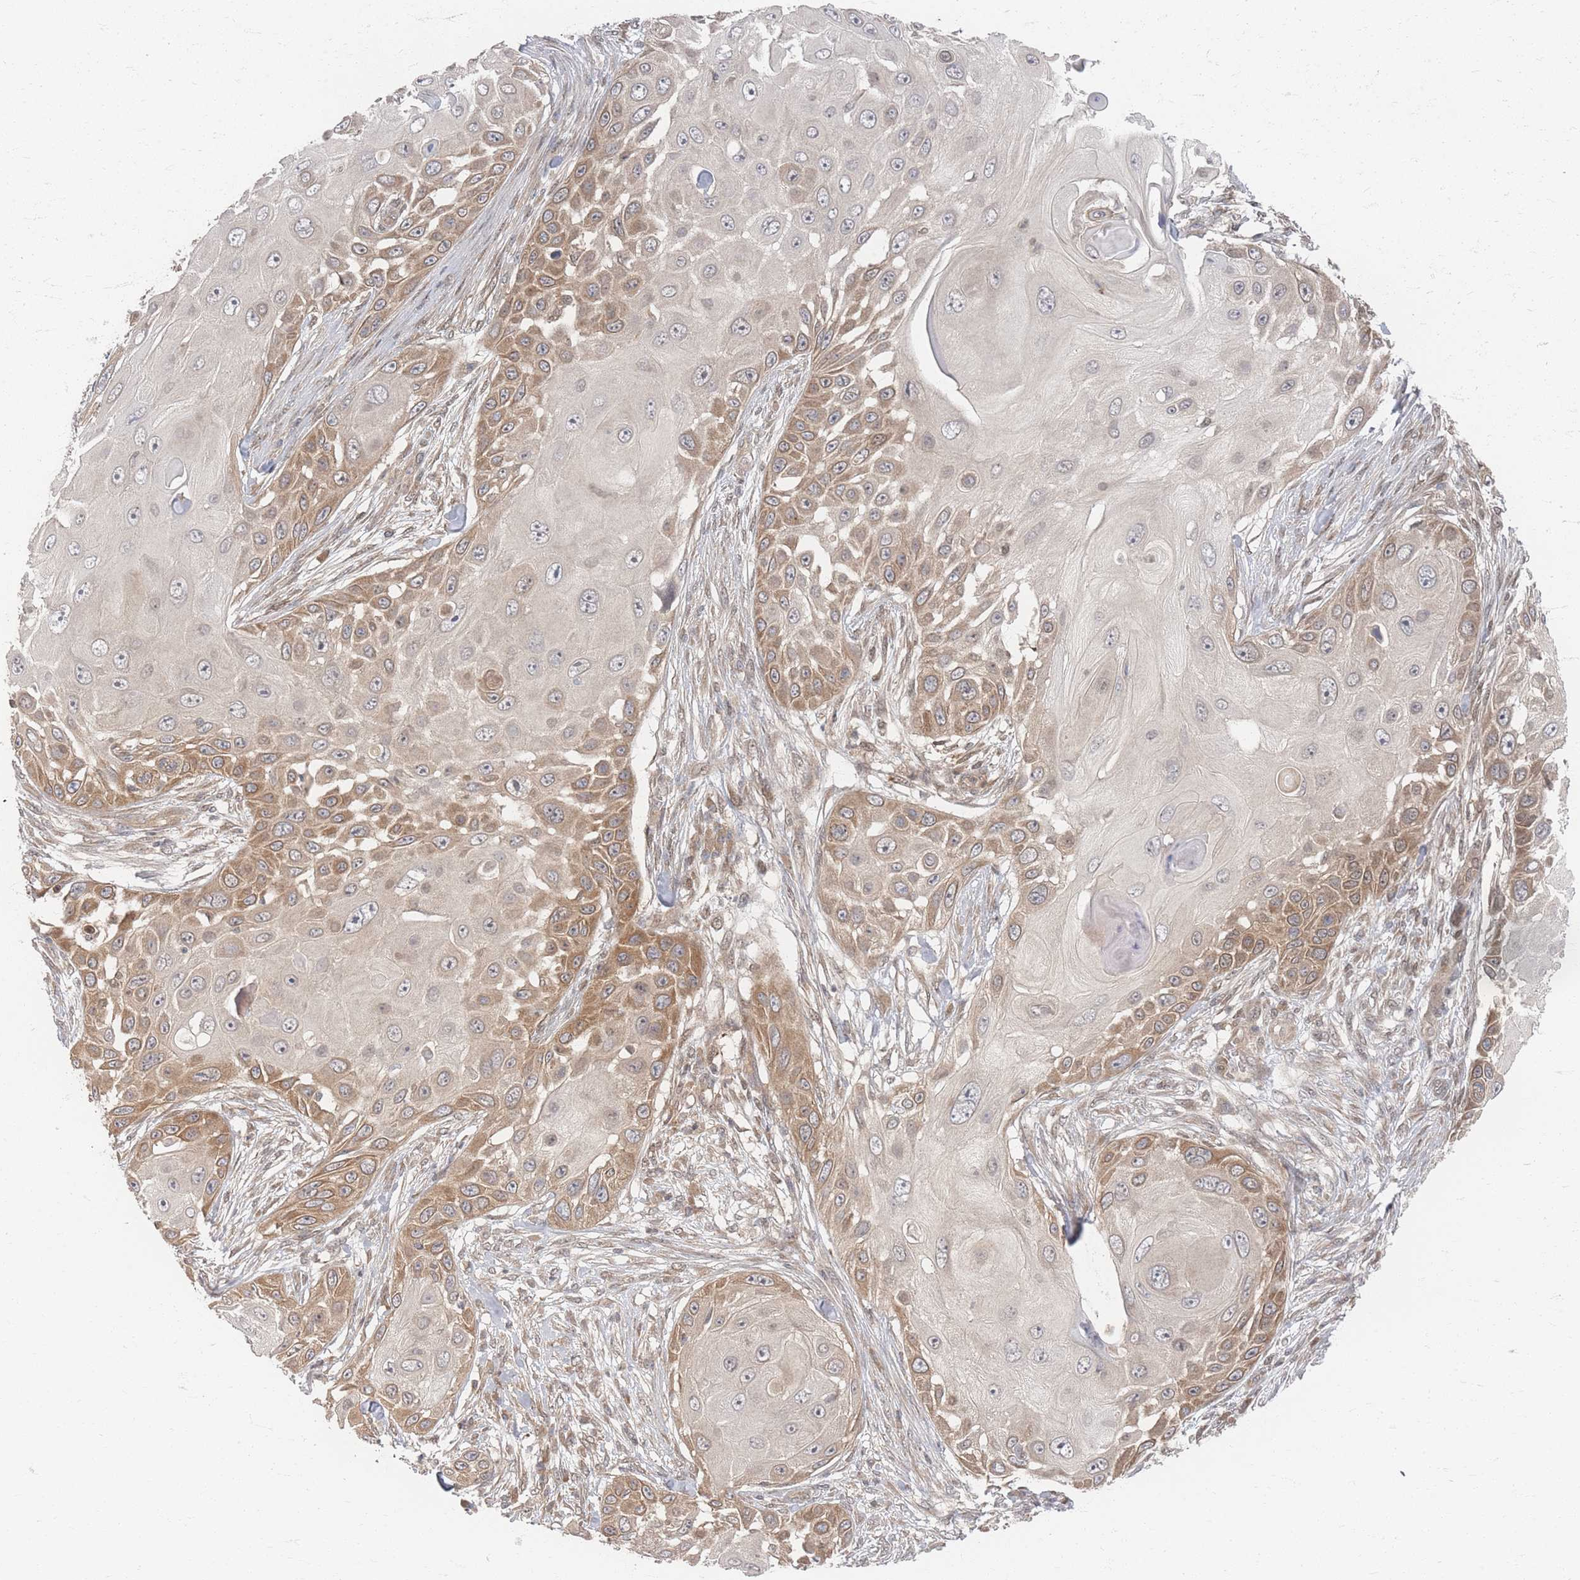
{"staining": {"intensity": "moderate", "quantity": "25%-75%", "location": "cytoplasmic/membranous"}, "tissue": "skin cancer", "cell_type": "Tumor cells", "image_type": "cancer", "snomed": [{"axis": "morphology", "description": "Squamous cell carcinoma, NOS"}, {"axis": "topography", "description": "Skin"}], "caption": "Tumor cells exhibit moderate cytoplasmic/membranous staining in approximately 25%-75% of cells in squamous cell carcinoma (skin).", "gene": "PSMD9", "patient": {"sex": "female", "age": 44}}